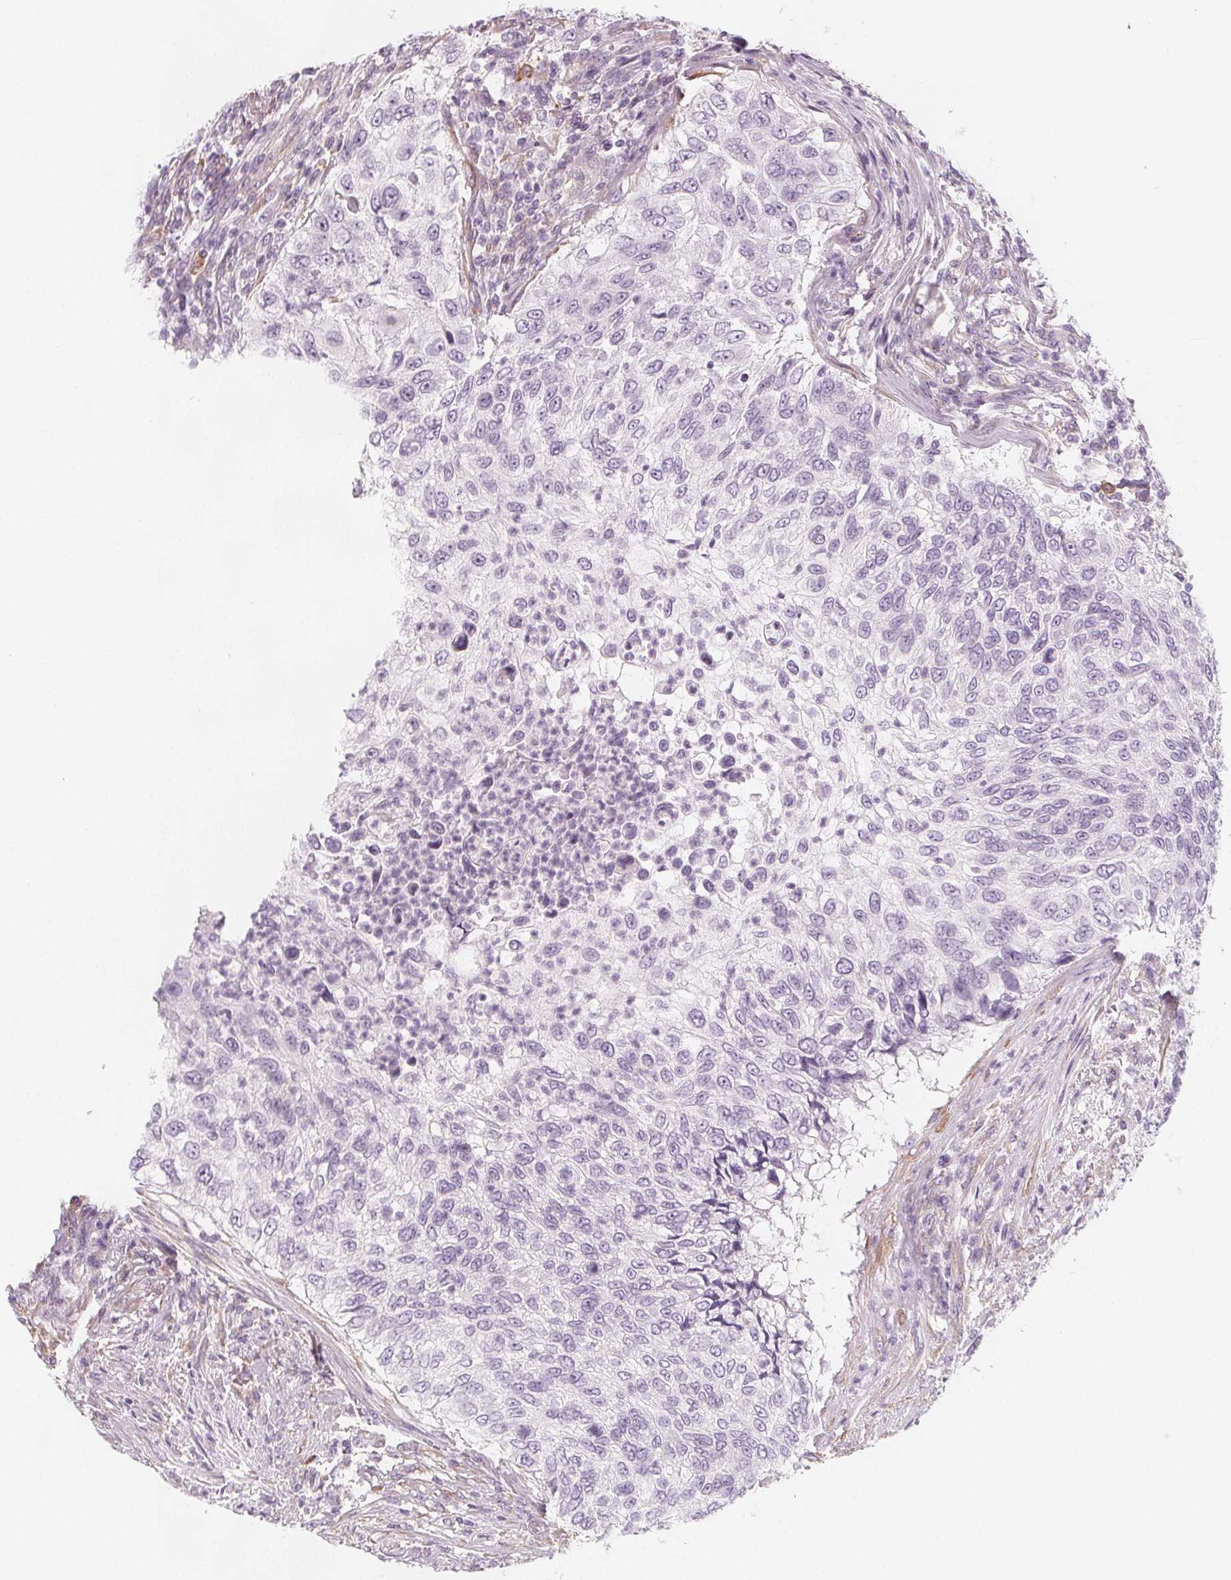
{"staining": {"intensity": "negative", "quantity": "none", "location": "none"}, "tissue": "urothelial cancer", "cell_type": "Tumor cells", "image_type": "cancer", "snomed": [{"axis": "morphology", "description": "Urothelial carcinoma, High grade"}, {"axis": "topography", "description": "Urinary bladder"}], "caption": "Immunohistochemistry photomicrograph of neoplastic tissue: human urothelial cancer stained with DAB (3,3'-diaminobenzidine) shows no significant protein expression in tumor cells.", "gene": "MAP1A", "patient": {"sex": "female", "age": 60}}